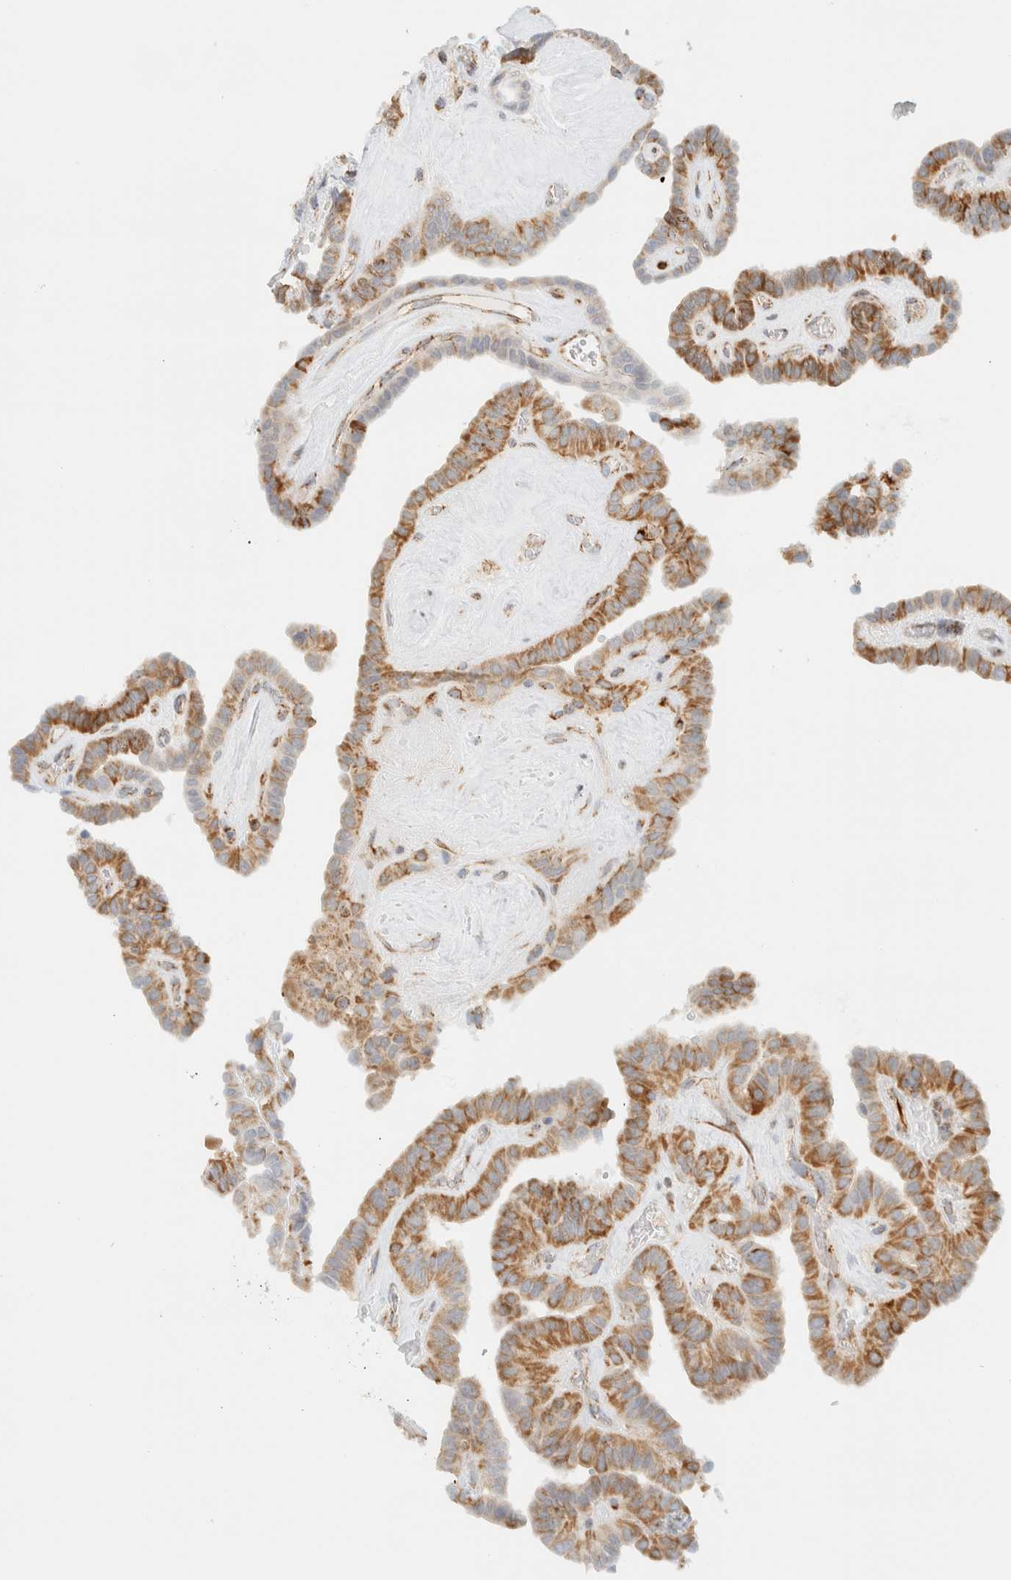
{"staining": {"intensity": "moderate", "quantity": ">75%", "location": "cytoplasmic/membranous"}, "tissue": "thyroid cancer", "cell_type": "Tumor cells", "image_type": "cancer", "snomed": [{"axis": "morphology", "description": "Papillary adenocarcinoma, NOS"}, {"axis": "topography", "description": "Thyroid gland"}], "caption": "The immunohistochemical stain labels moderate cytoplasmic/membranous positivity in tumor cells of thyroid cancer (papillary adenocarcinoma) tissue. The staining was performed using DAB (3,3'-diaminobenzidine) to visualize the protein expression in brown, while the nuclei were stained in blue with hematoxylin (Magnification: 20x).", "gene": "KIFAP3", "patient": {"sex": "male", "age": 77}}